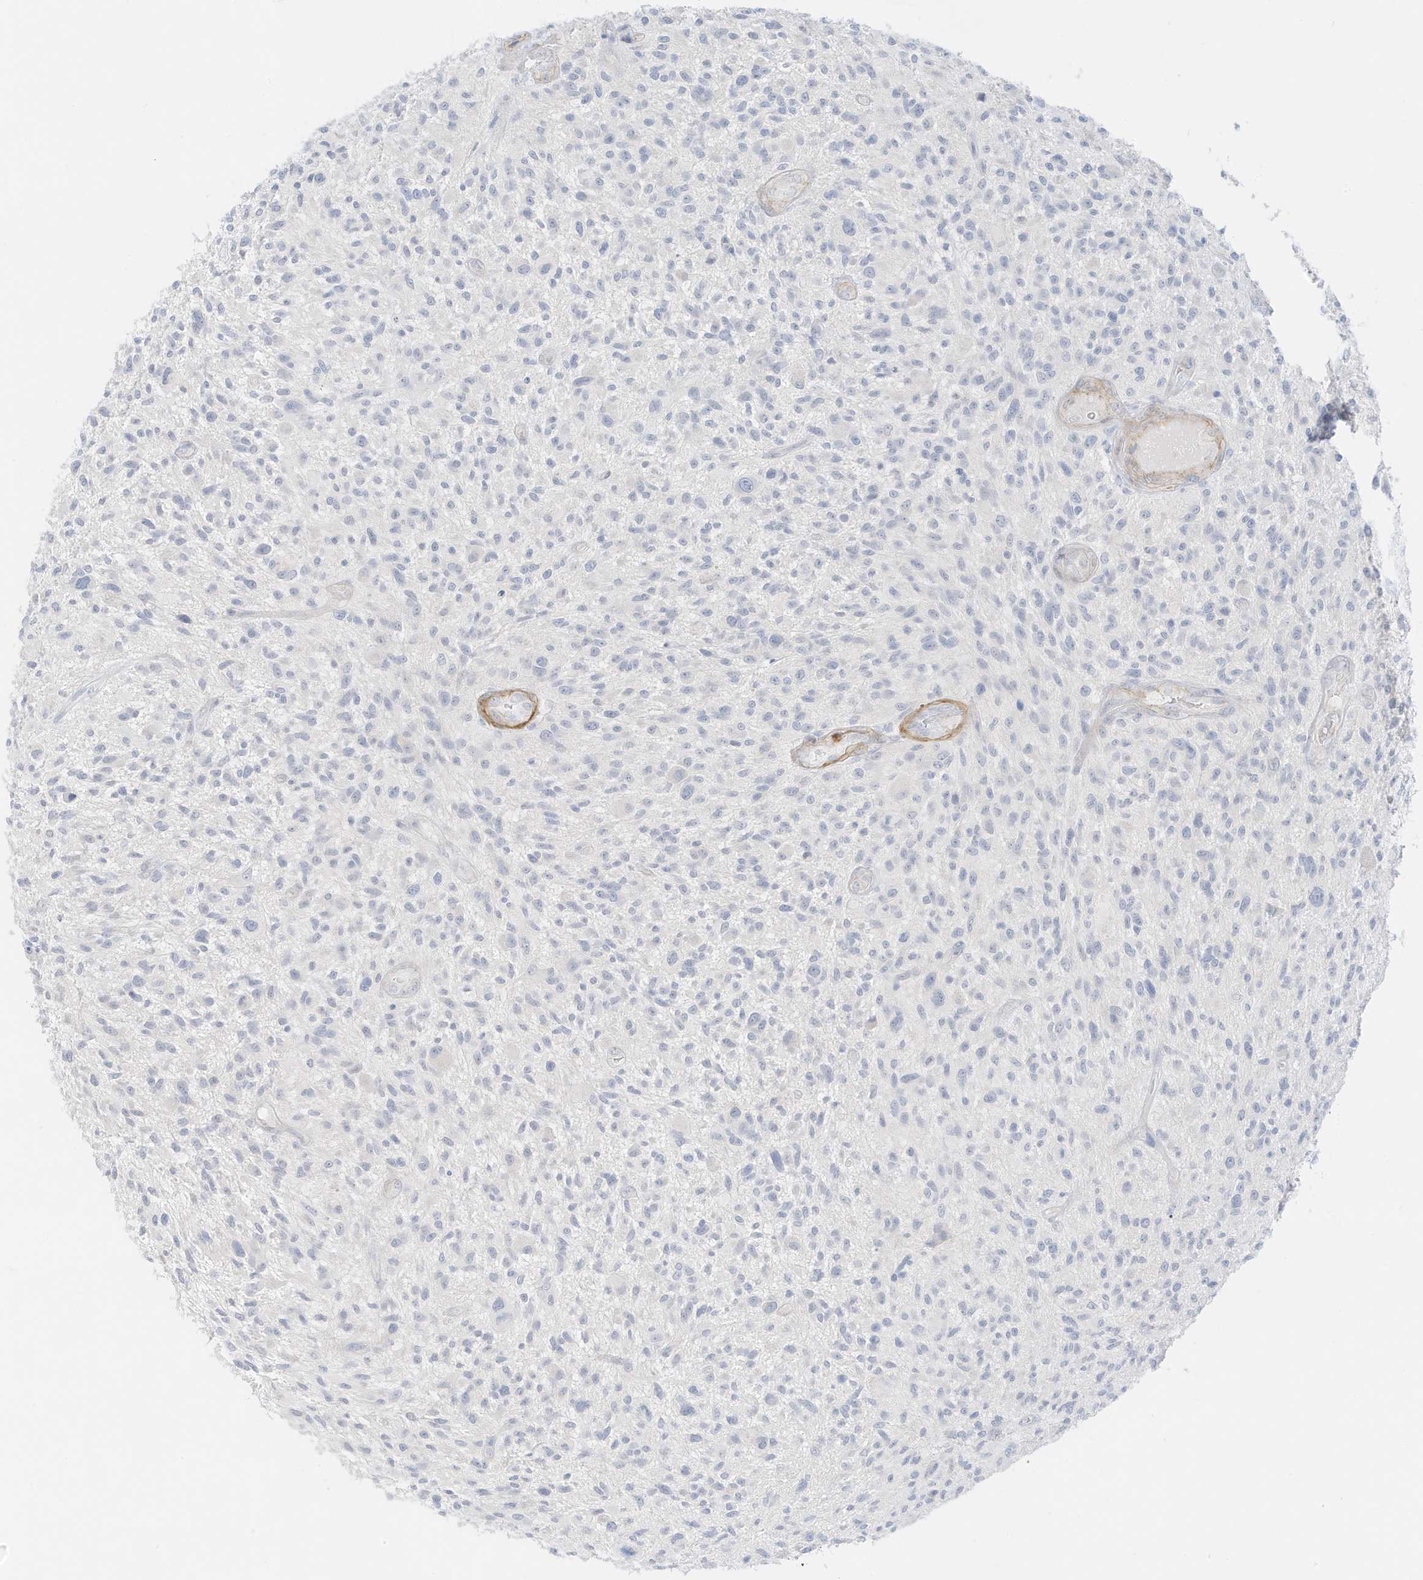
{"staining": {"intensity": "negative", "quantity": "none", "location": "none"}, "tissue": "glioma", "cell_type": "Tumor cells", "image_type": "cancer", "snomed": [{"axis": "morphology", "description": "Glioma, malignant, High grade"}, {"axis": "topography", "description": "Brain"}], "caption": "The IHC photomicrograph has no significant staining in tumor cells of glioma tissue.", "gene": "SLC22A13", "patient": {"sex": "male", "age": 47}}